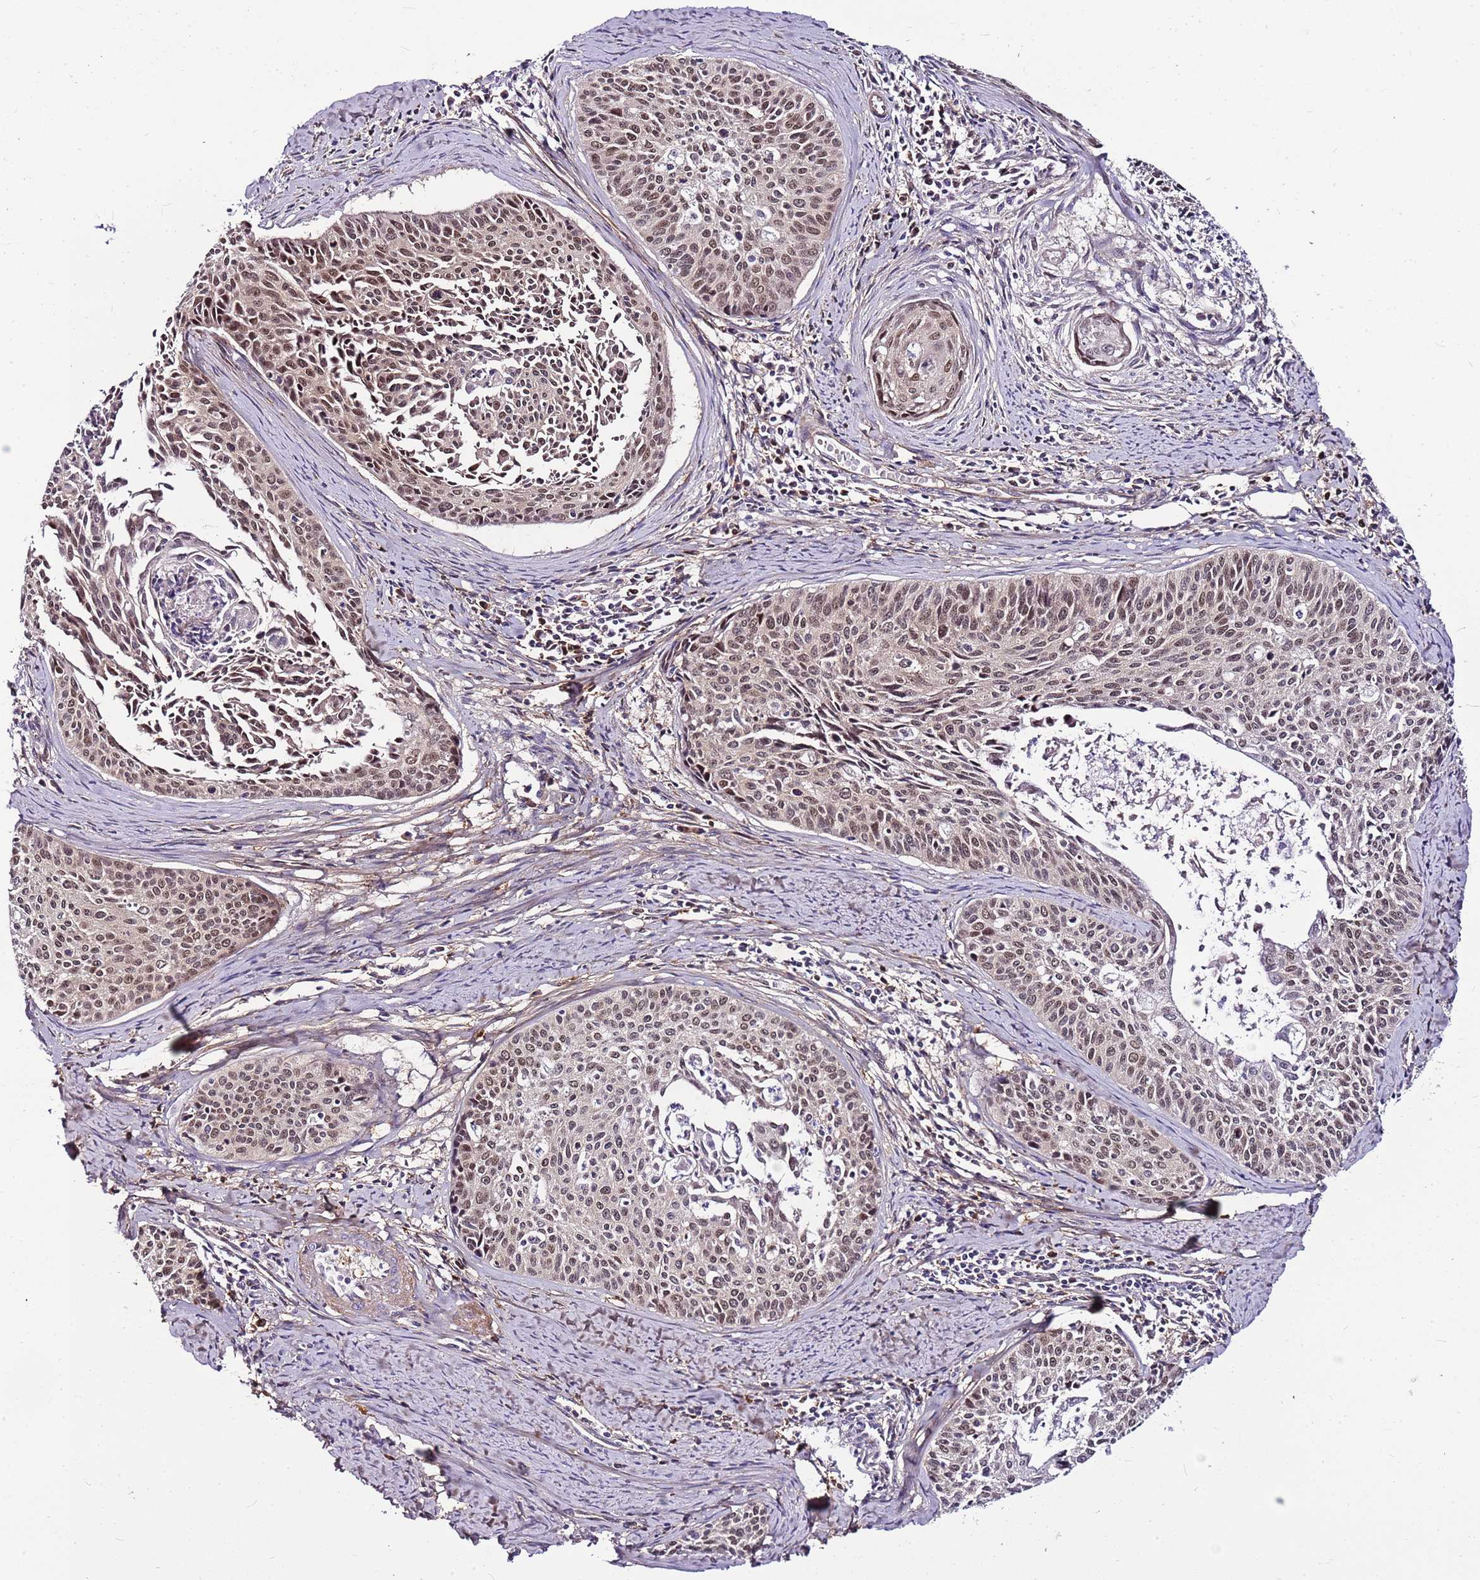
{"staining": {"intensity": "moderate", "quantity": ">75%", "location": "nuclear"}, "tissue": "cervical cancer", "cell_type": "Tumor cells", "image_type": "cancer", "snomed": [{"axis": "morphology", "description": "Squamous cell carcinoma, NOS"}, {"axis": "topography", "description": "Cervix"}], "caption": "Immunohistochemical staining of human cervical cancer (squamous cell carcinoma) reveals medium levels of moderate nuclear protein expression in approximately >75% of tumor cells.", "gene": "POLE3", "patient": {"sex": "female", "age": 55}}